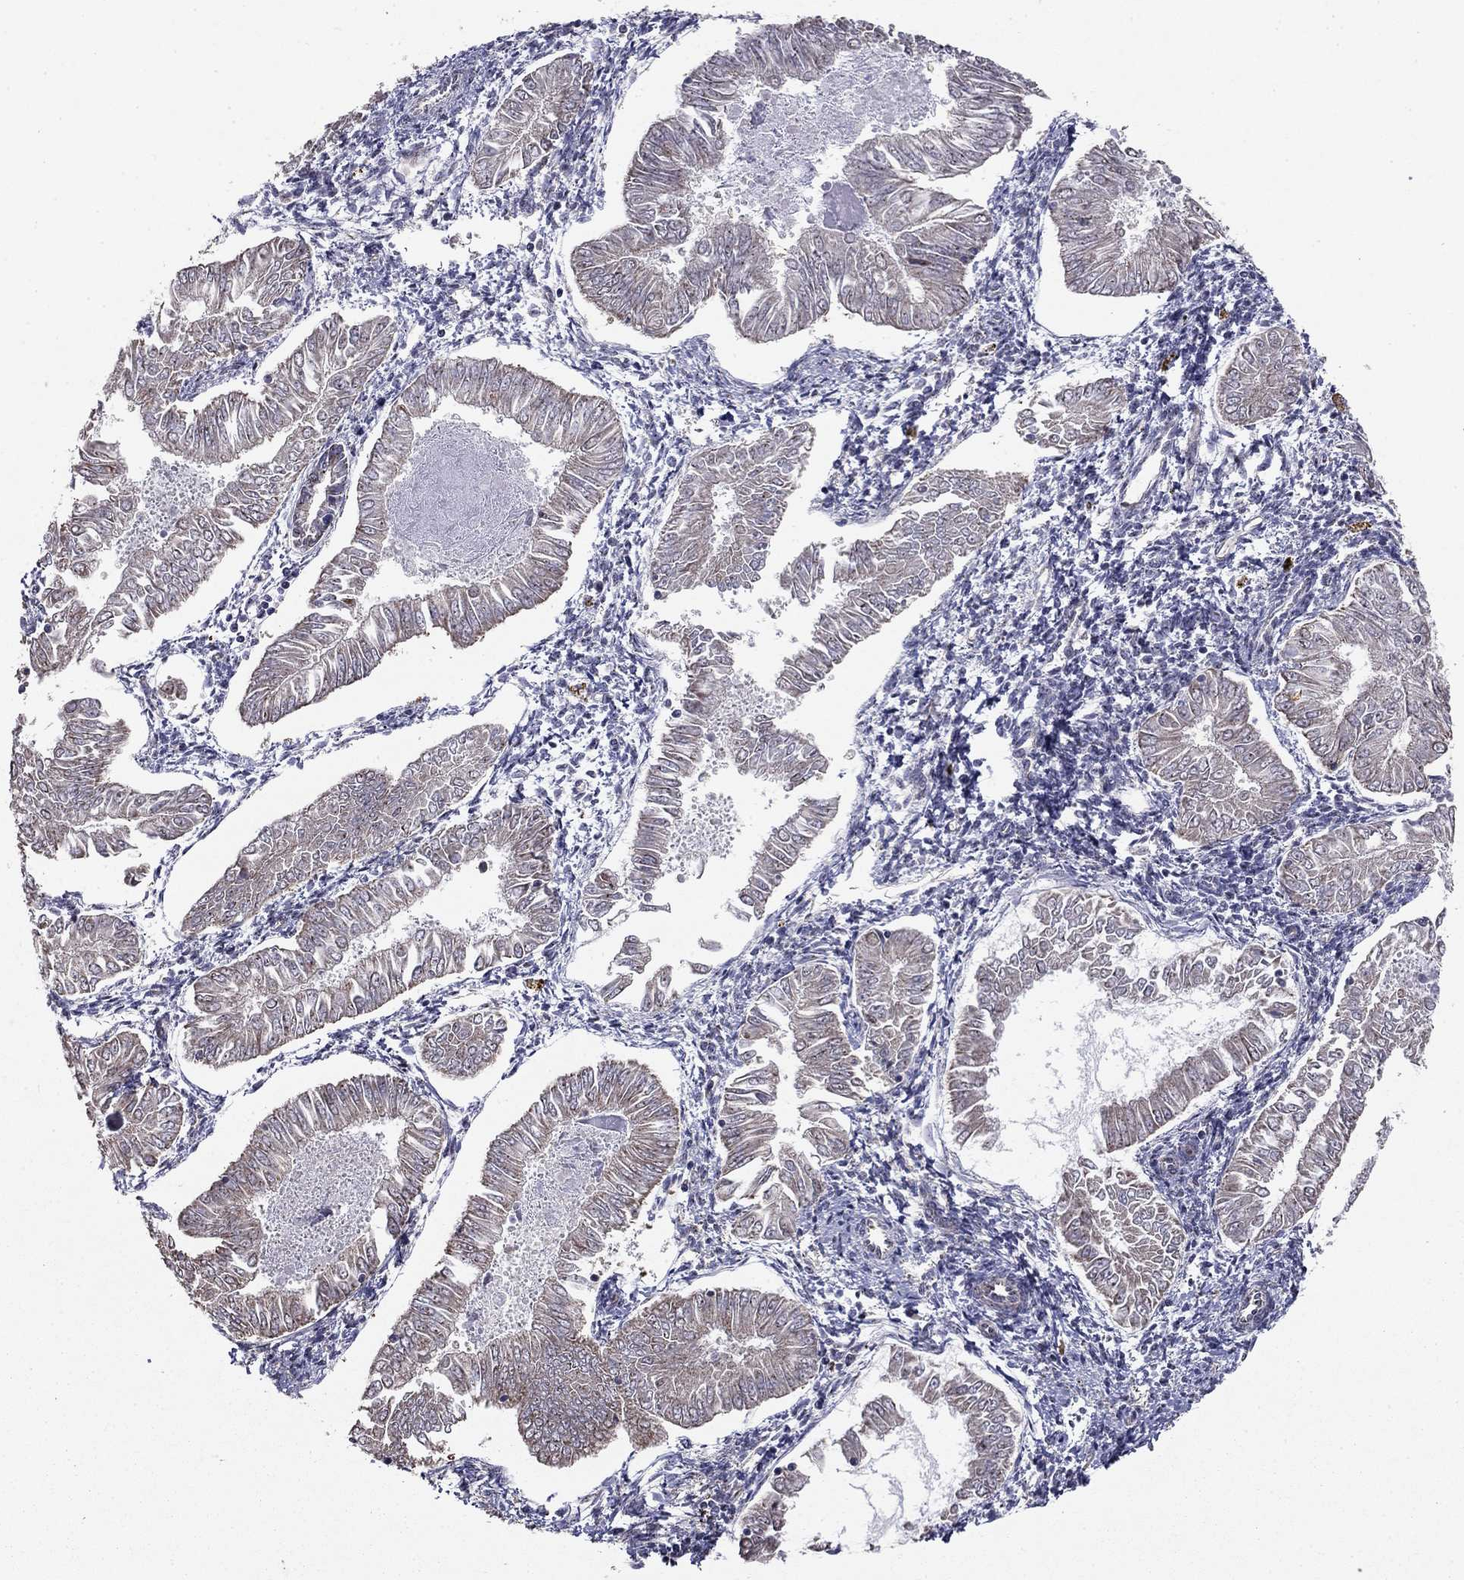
{"staining": {"intensity": "negative", "quantity": "none", "location": "none"}, "tissue": "endometrial cancer", "cell_type": "Tumor cells", "image_type": "cancer", "snomed": [{"axis": "morphology", "description": "Adenocarcinoma, NOS"}, {"axis": "topography", "description": "Endometrium"}], "caption": "Immunohistochemistry (IHC) histopathology image of neoplastic tissue: endometrial adenocarcinoma stained with DAB (3,3'-diaminobenzidine) reveals no significant protein positivity in tumor cells.", "gene": "NKIRAS1", "patient": {"sex": "female", "age": 53}}